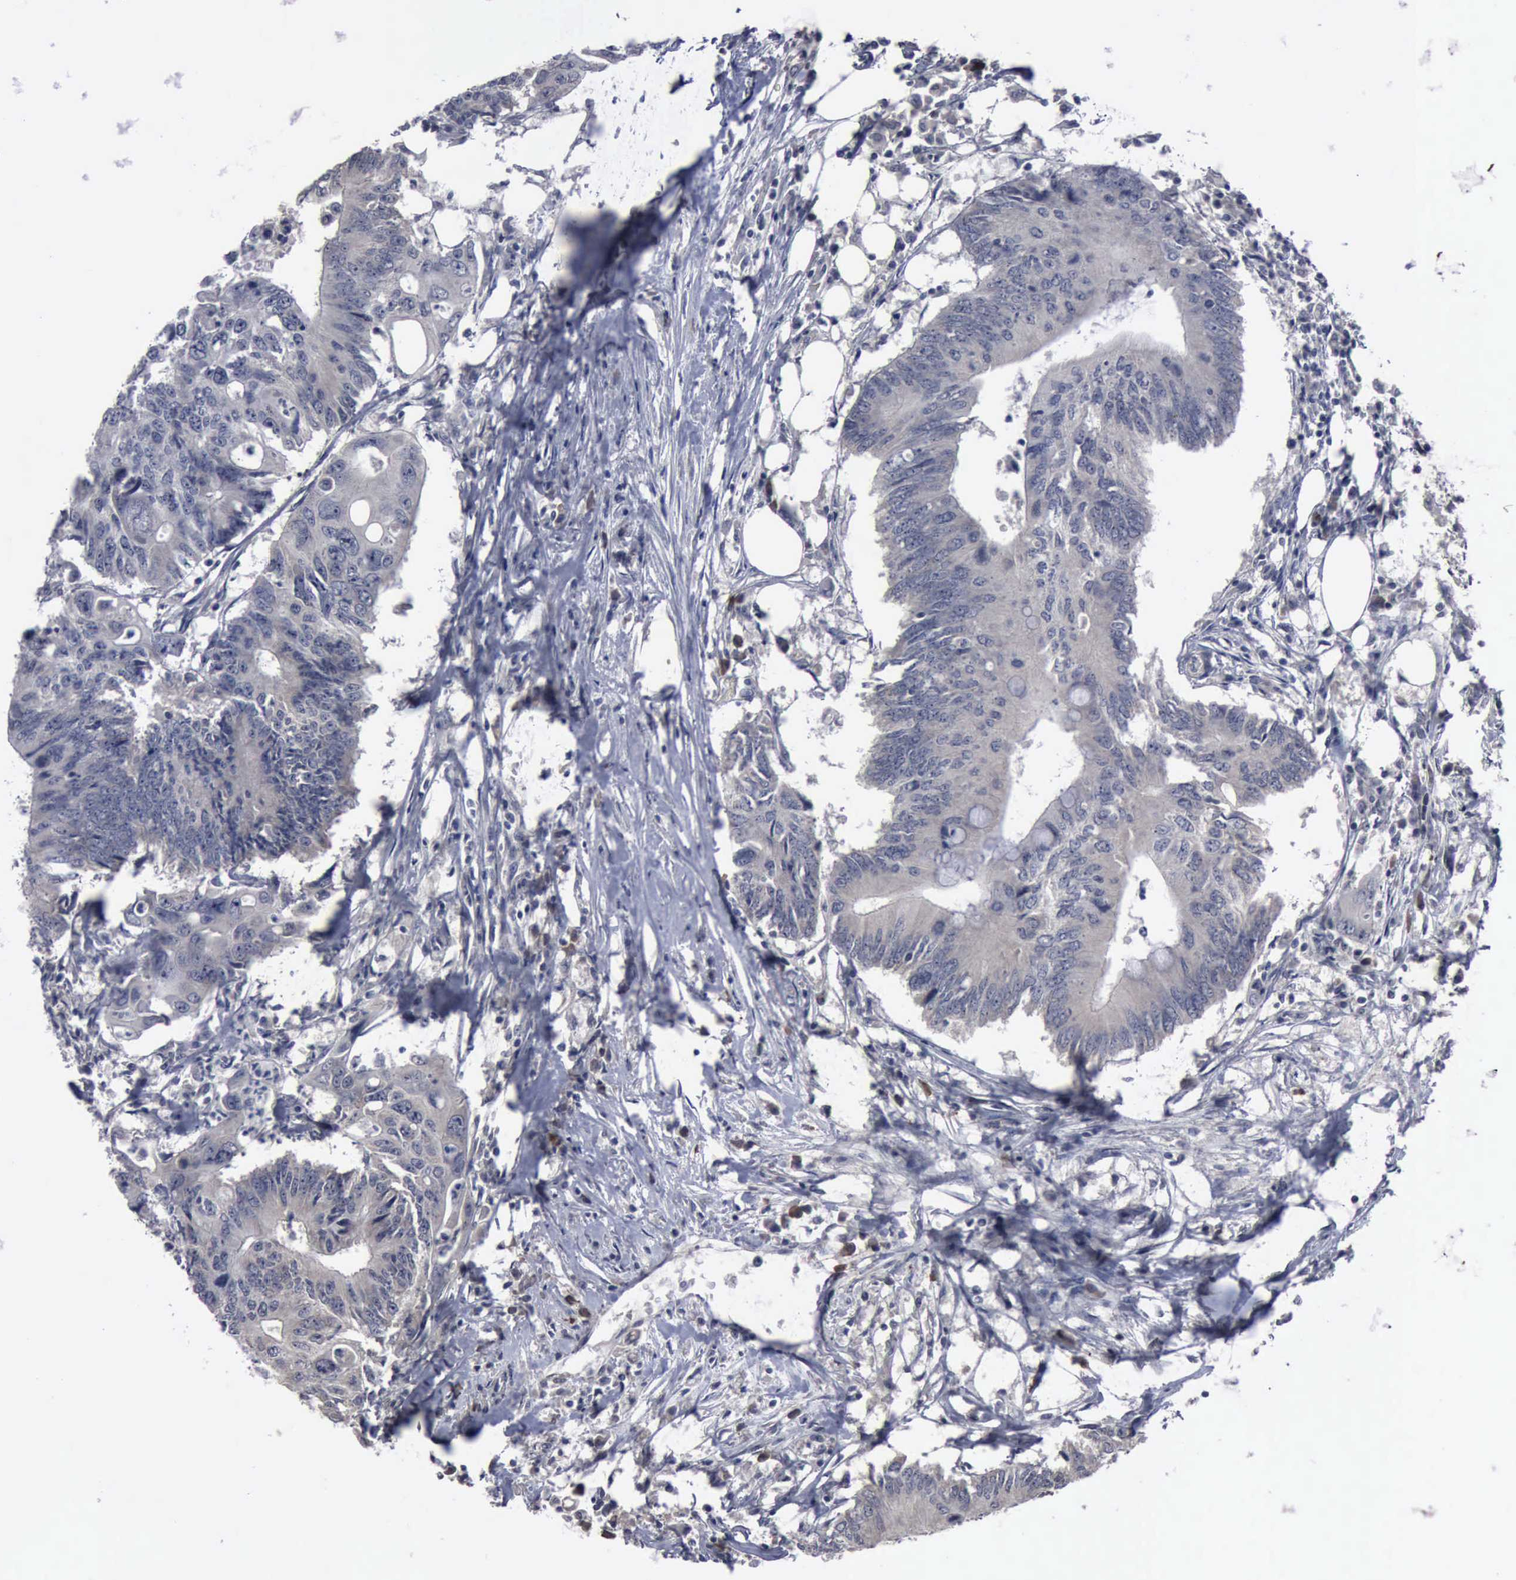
{"staining": {"intensity": "negative", "quantity": "none", "location": "none"}, "tissue": "colorectal cancer", "cell_type": "Tumor cells", "image_type": "cancer", "snomed": [{"axis": "morphology", "description": "Adenocarcinoma, NOS"}, {"axis": "topography", "description": "Colon"}], "caption": "Human colorectal adenocarcinoma stained for a protein using immunohistochemistry reveals no expression in tumor cells.", "gene": "MYO18B", "patient": {"sex": "male", "age": 71}}